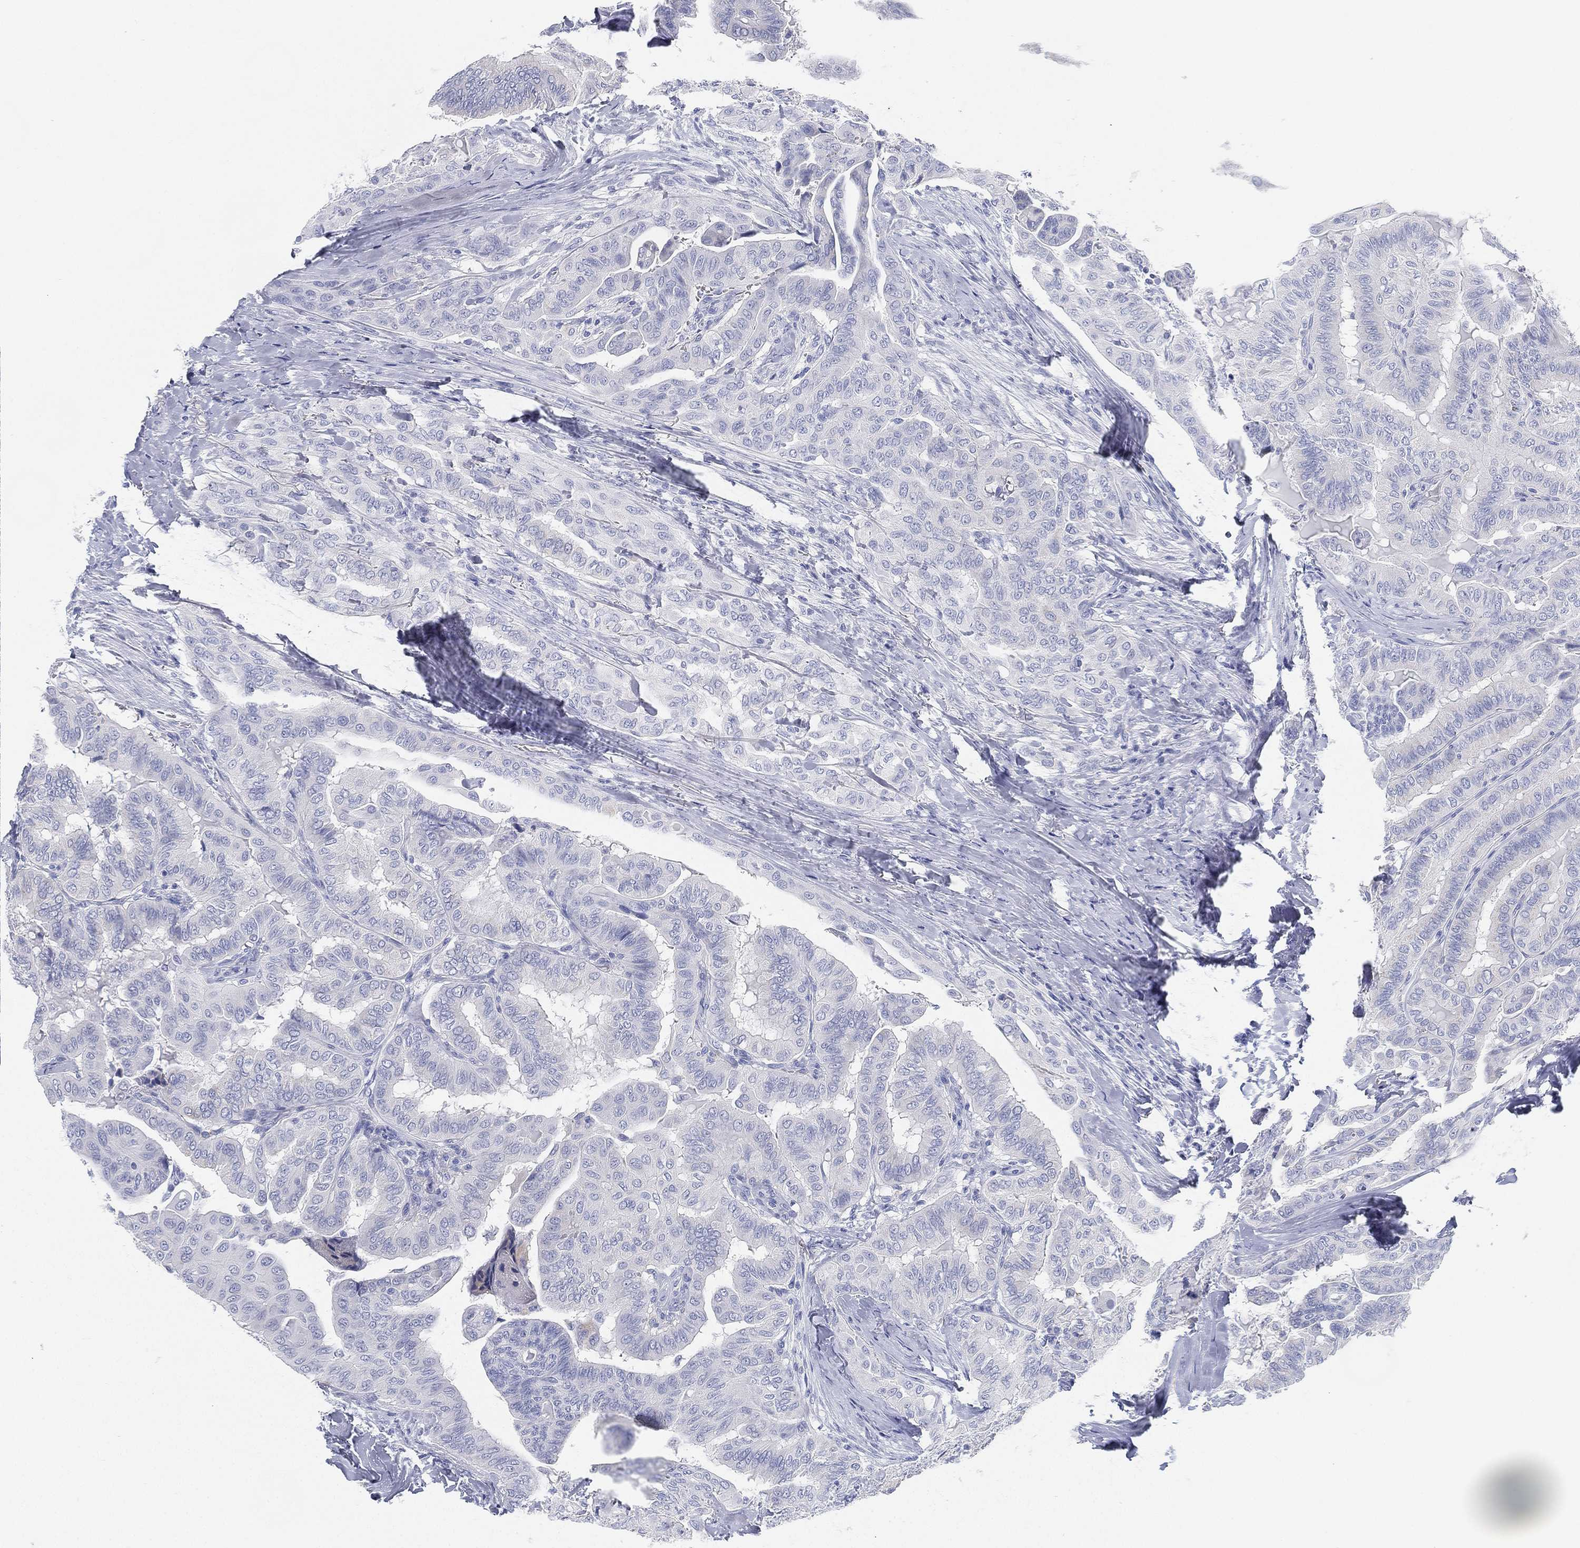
{"staining": {"intensity": "negative", "quantity": "none", "location": "none"}, "tissue": "thyroid cancer", "cell_type": "Tumor cells", "image_type": "cancer", "snomed": [{"axis": "morphology", "description": "Papillary adenocarcinoma, NOS"}, {"axis": "topography", "description": "Thyroid gland"}], "caption": "Immunohistochemistry (IHC) photomicrograph of thyroid papillary adenocarcinoma stained for a protein (brown), which exhibits no staining in tumor cells.", "gene": "GPR61", "patient": {"sex": "female", "age": 68}}